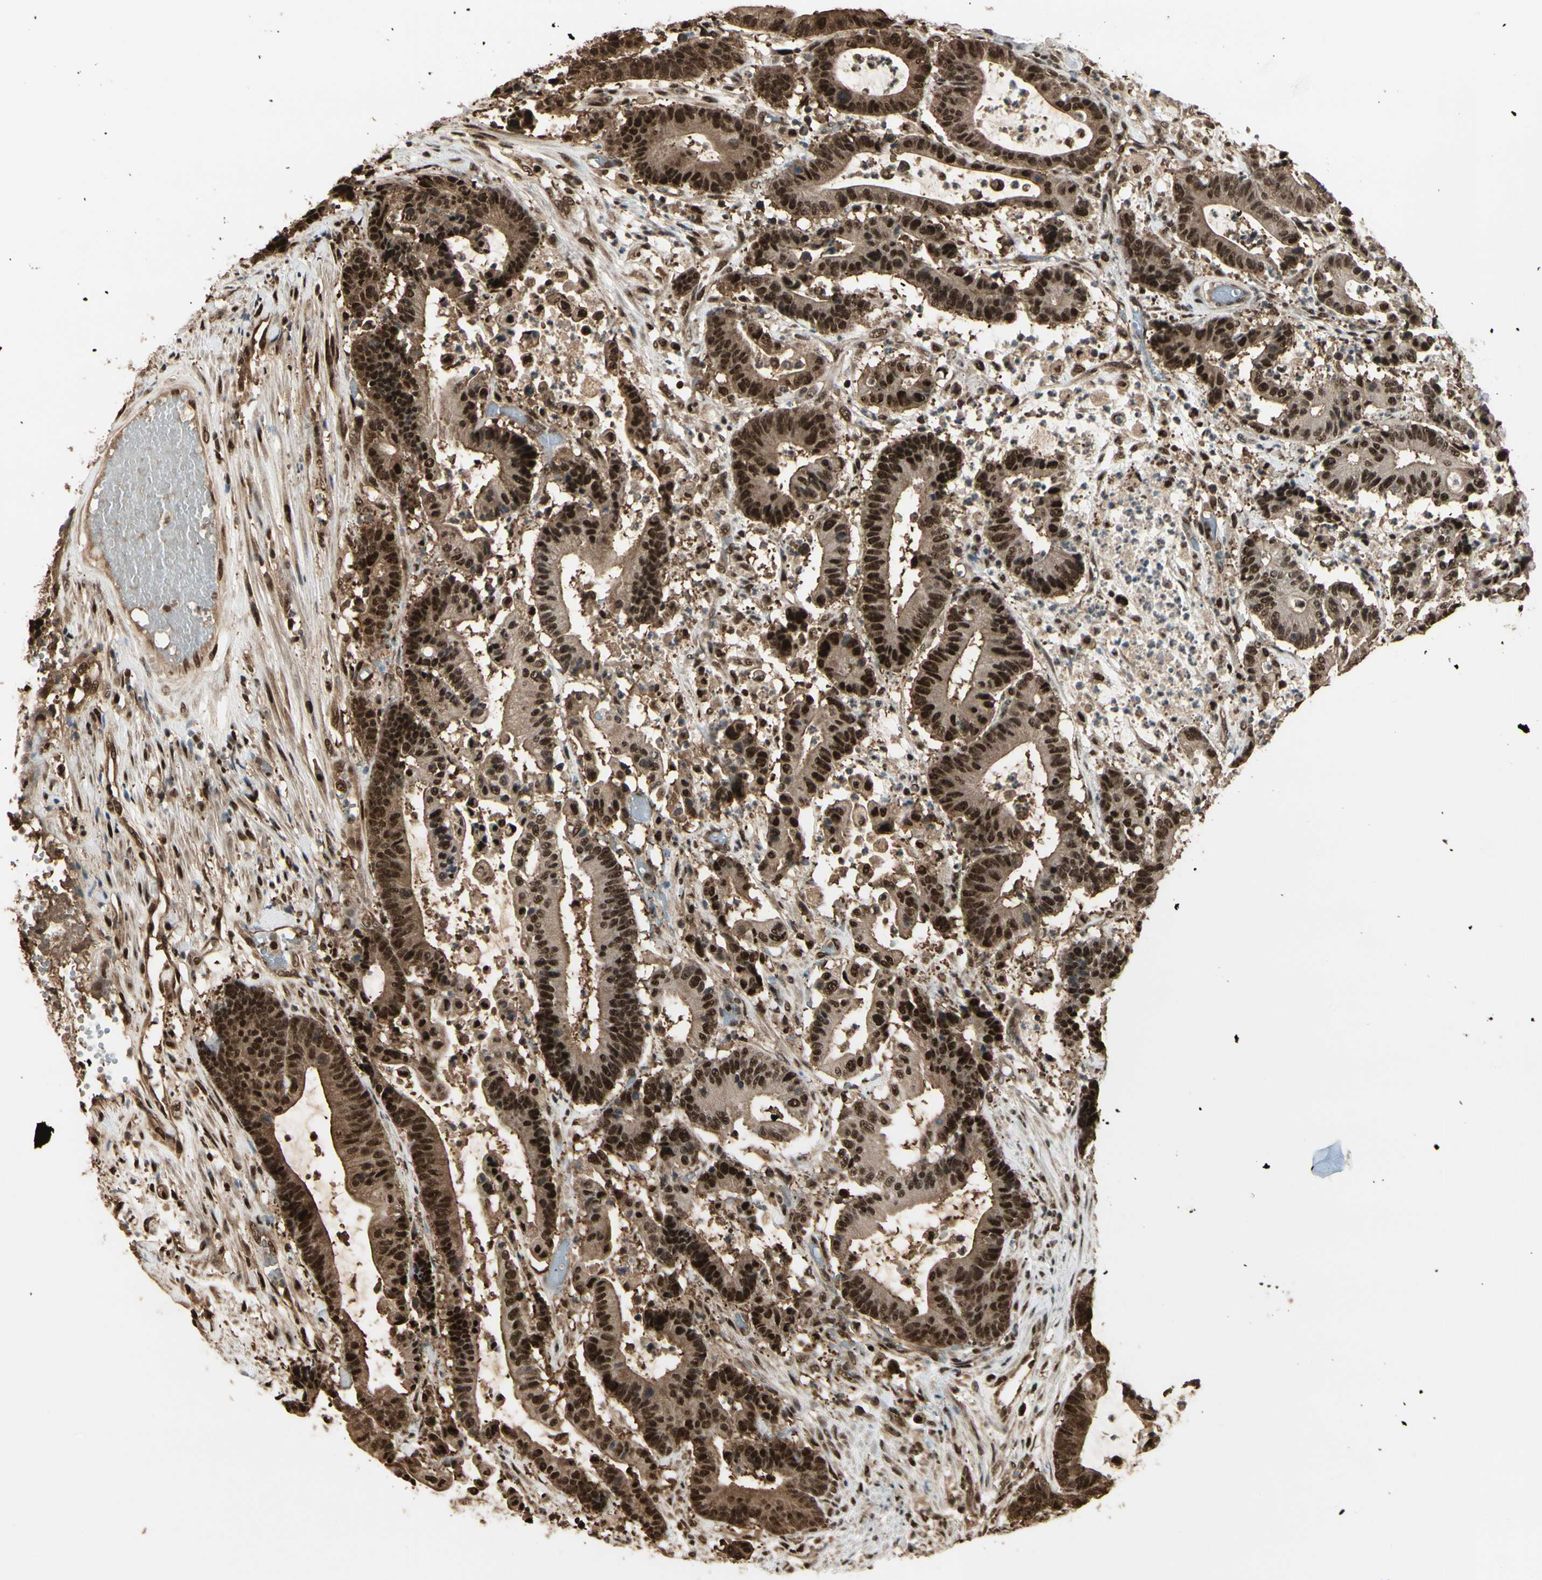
{"staining": {"intensity": "strong", "quantity": ">75%", "location": "cytoplasmic/membranous,nuclear"}, "tissue": "colorectal cancer", "cell_type": "Tumor cells", "image_type": "cancer", "snomed": [{"axis": "morphology", "description": "Adenocarcinoma, NOS"}, {"axis": "topography", "description": "Colon"}], "caption": "Colorectal cancer (adenocarcinoma) stained for a protein (brown) demonstrates strong cytoplasmic/membranous and nuclear positive staining in approximately >75% of tumor cells.", "gene": "HSF1", "patient": {"sex": "female", "age": 84}}